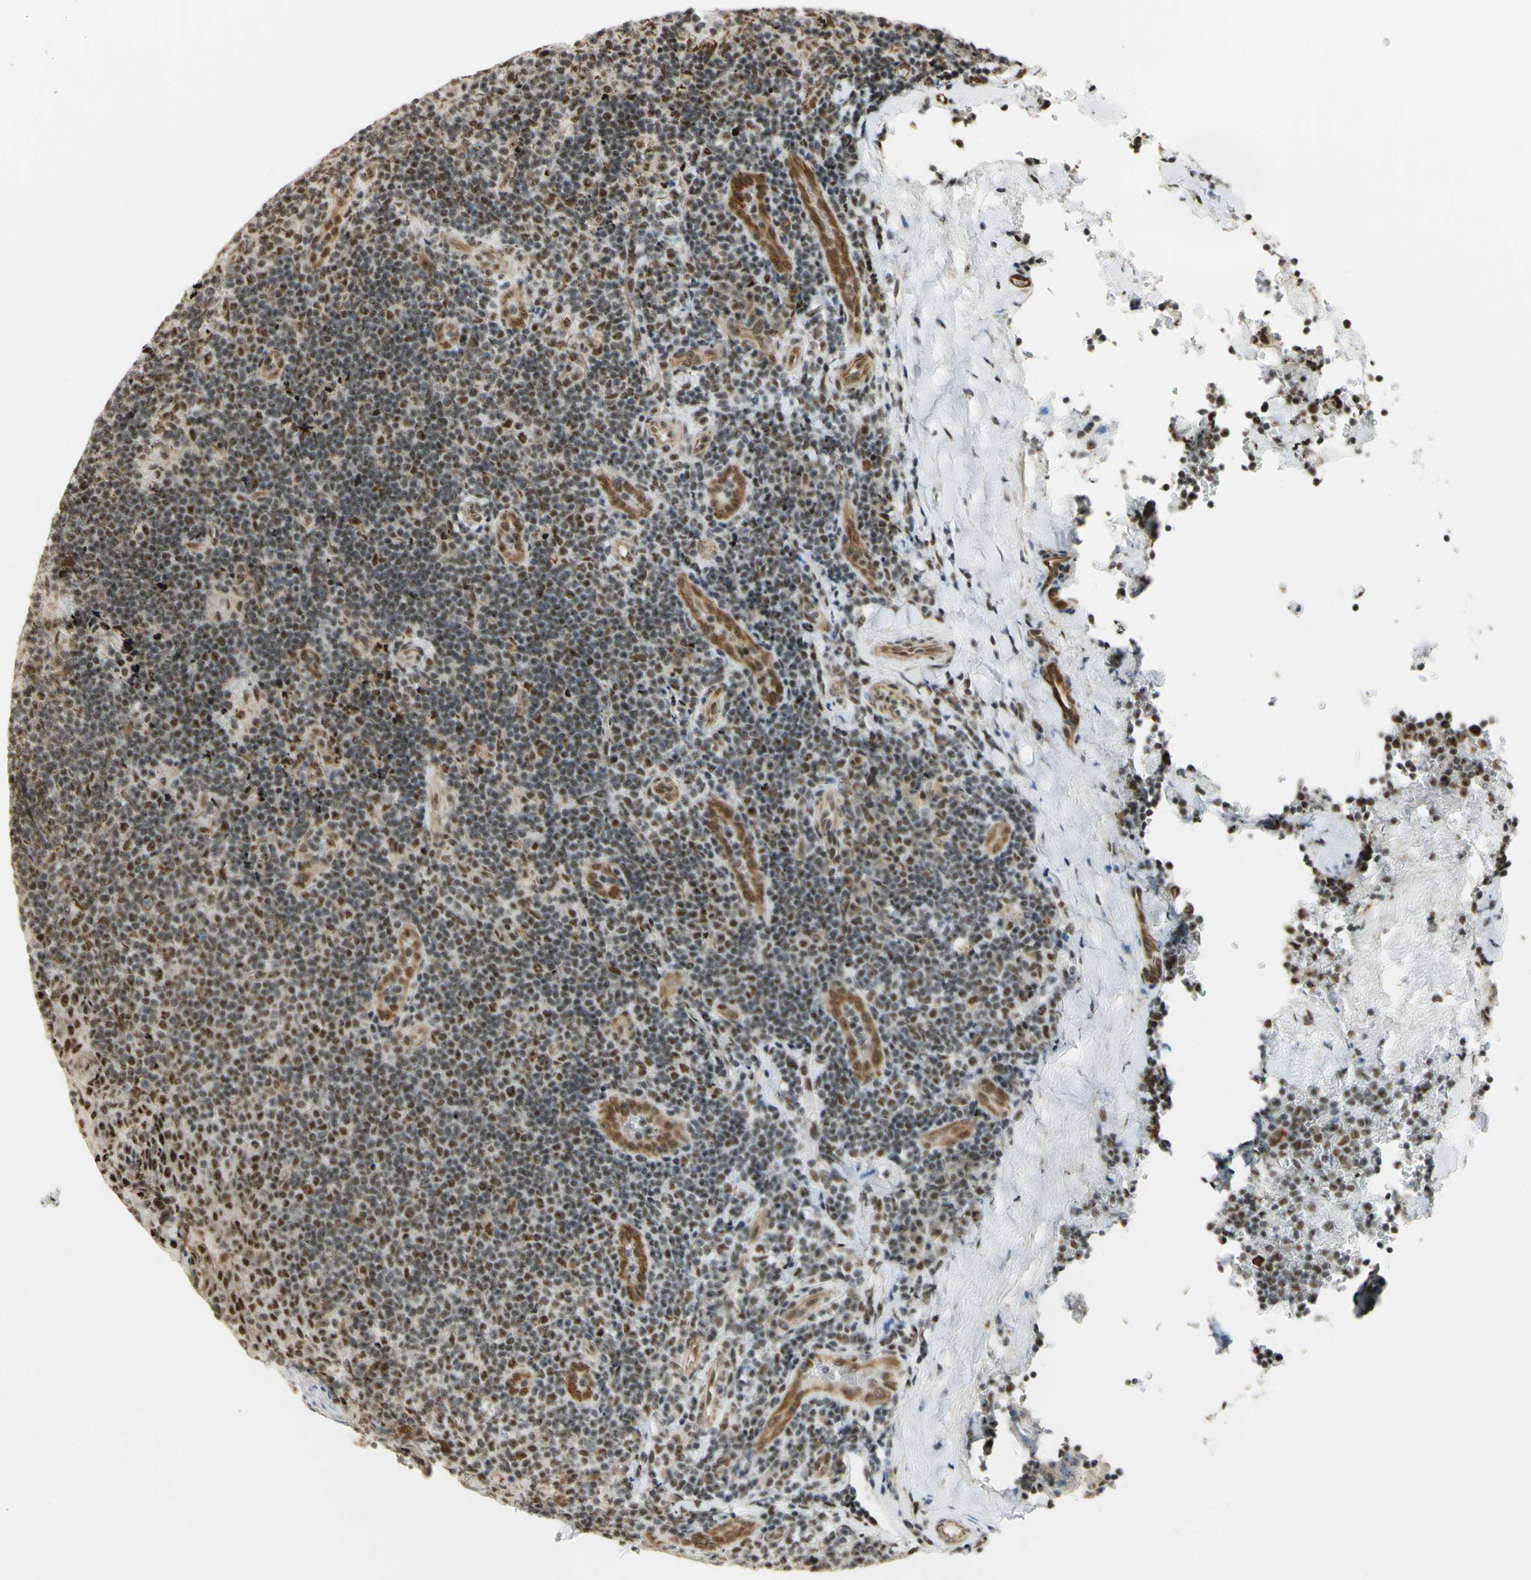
{"staining": {"intensity": "moderate", "quantity": "25%-75%", "location": "nuclear"}, "tissue": "tonsil", "cell_type": "Germinal center cells", "image_type": "normal", "snomed": [{"axis": "morphology", "description": "Normal tissue, NOS"}, {"axis": "topography", "description": "Tonsil"}], "caption": "An immunohistochemistry (IHC) micrograph of benign tissue is shown. Protein staining in brown shows moderate nuclear positivity in tonsil within germinal center cells.", "gene": "SAP18", "patient": {"sex": "male", "age": 17}}